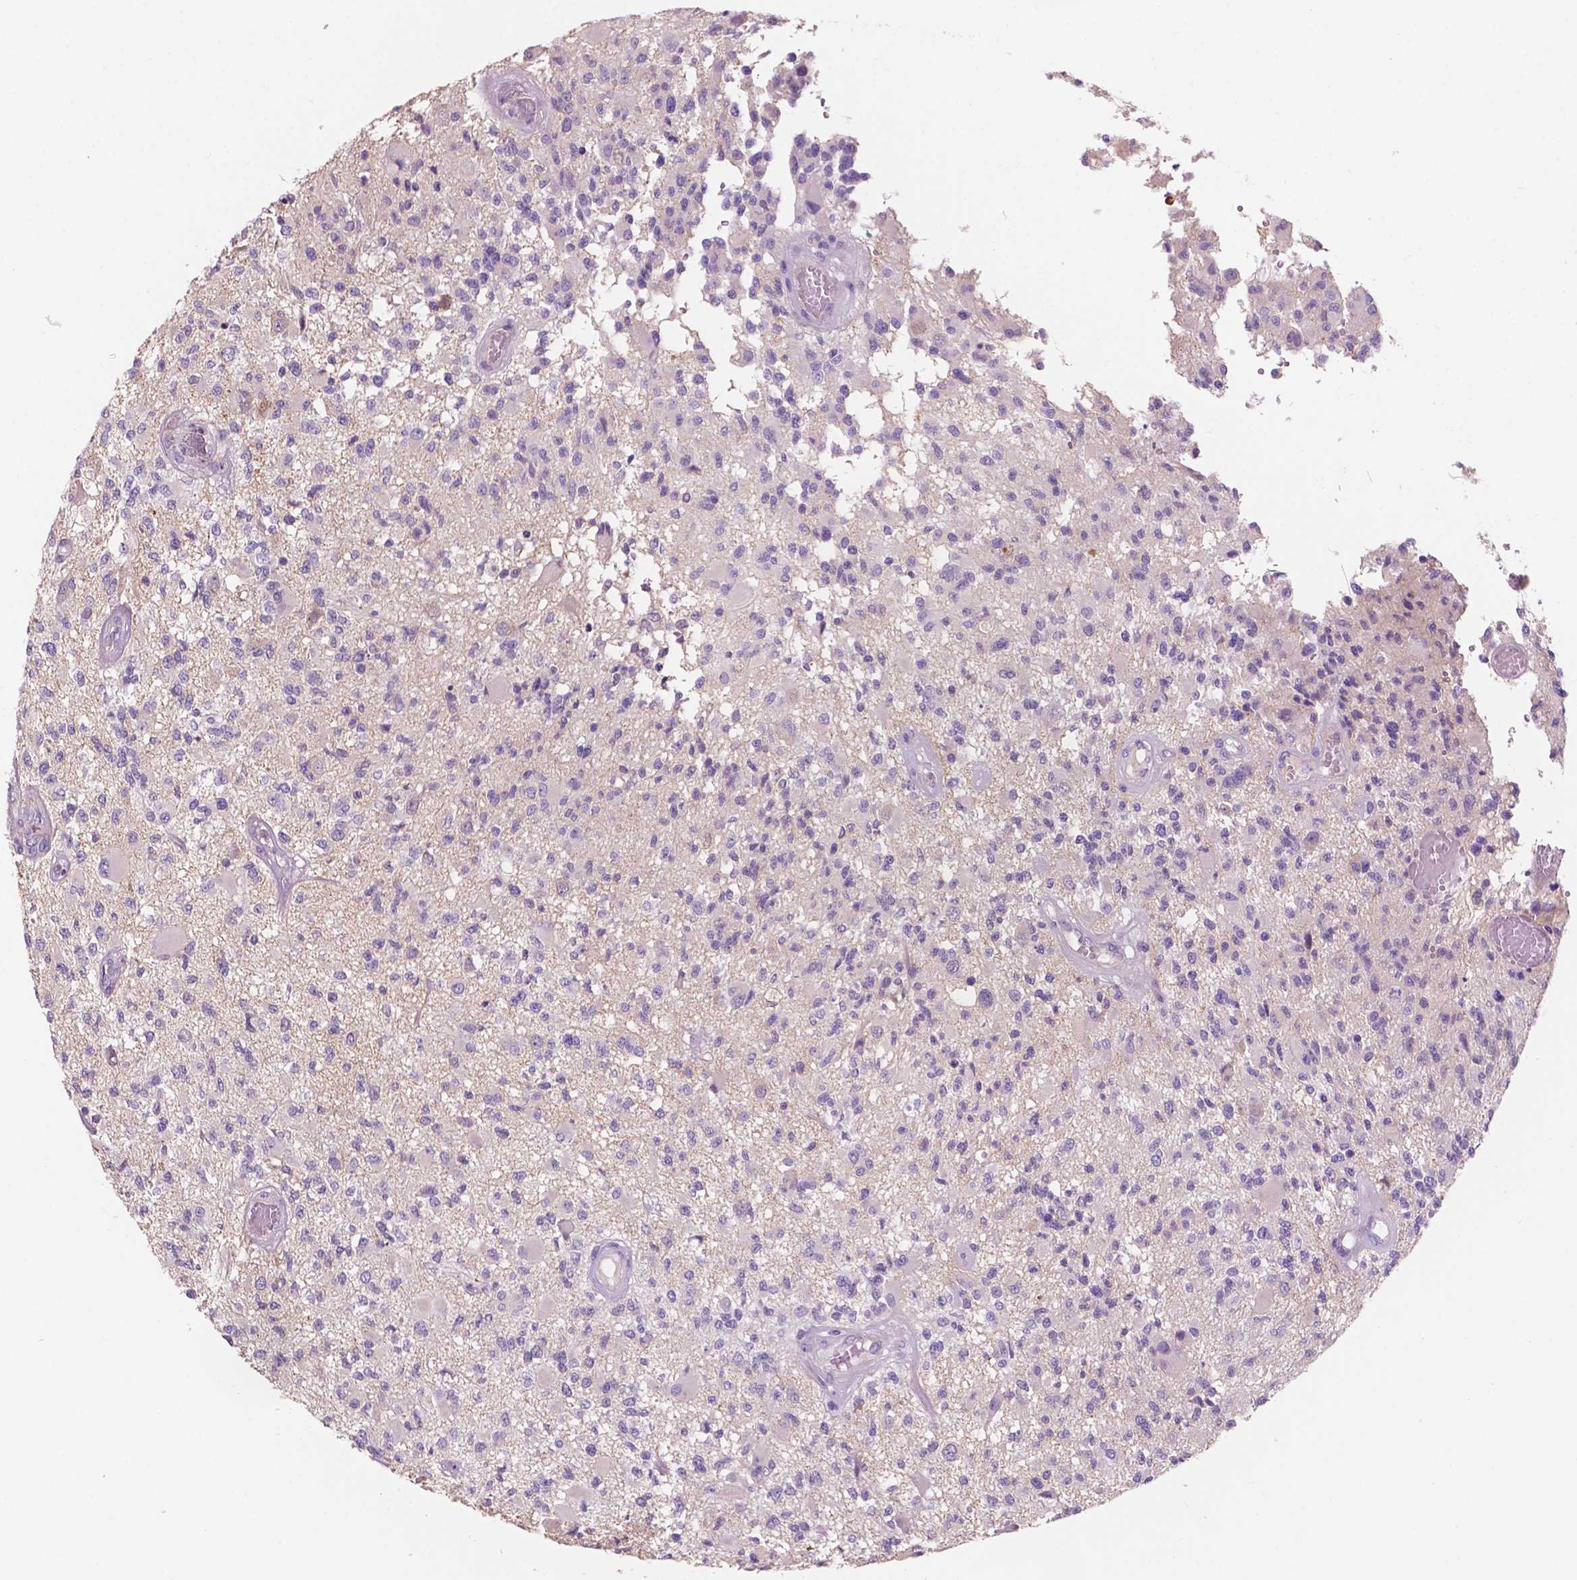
{"staining": {"intensity": "negative", "quantity": "none", "location": "none"}, "tissue": "glioma", "cell_type": "Tumor cells", "image_type": "cancer", "snomed": [{"axis": "morphology", "description": "Glioma, malignant, High grade"}, {"axis": "topography", "description": "Brain"}], "caption": "IHC of glioma demonstrates no staining in tumor cells.", "gene": "SEMA4A", "patient": {"sex": "female", "age": 63}}